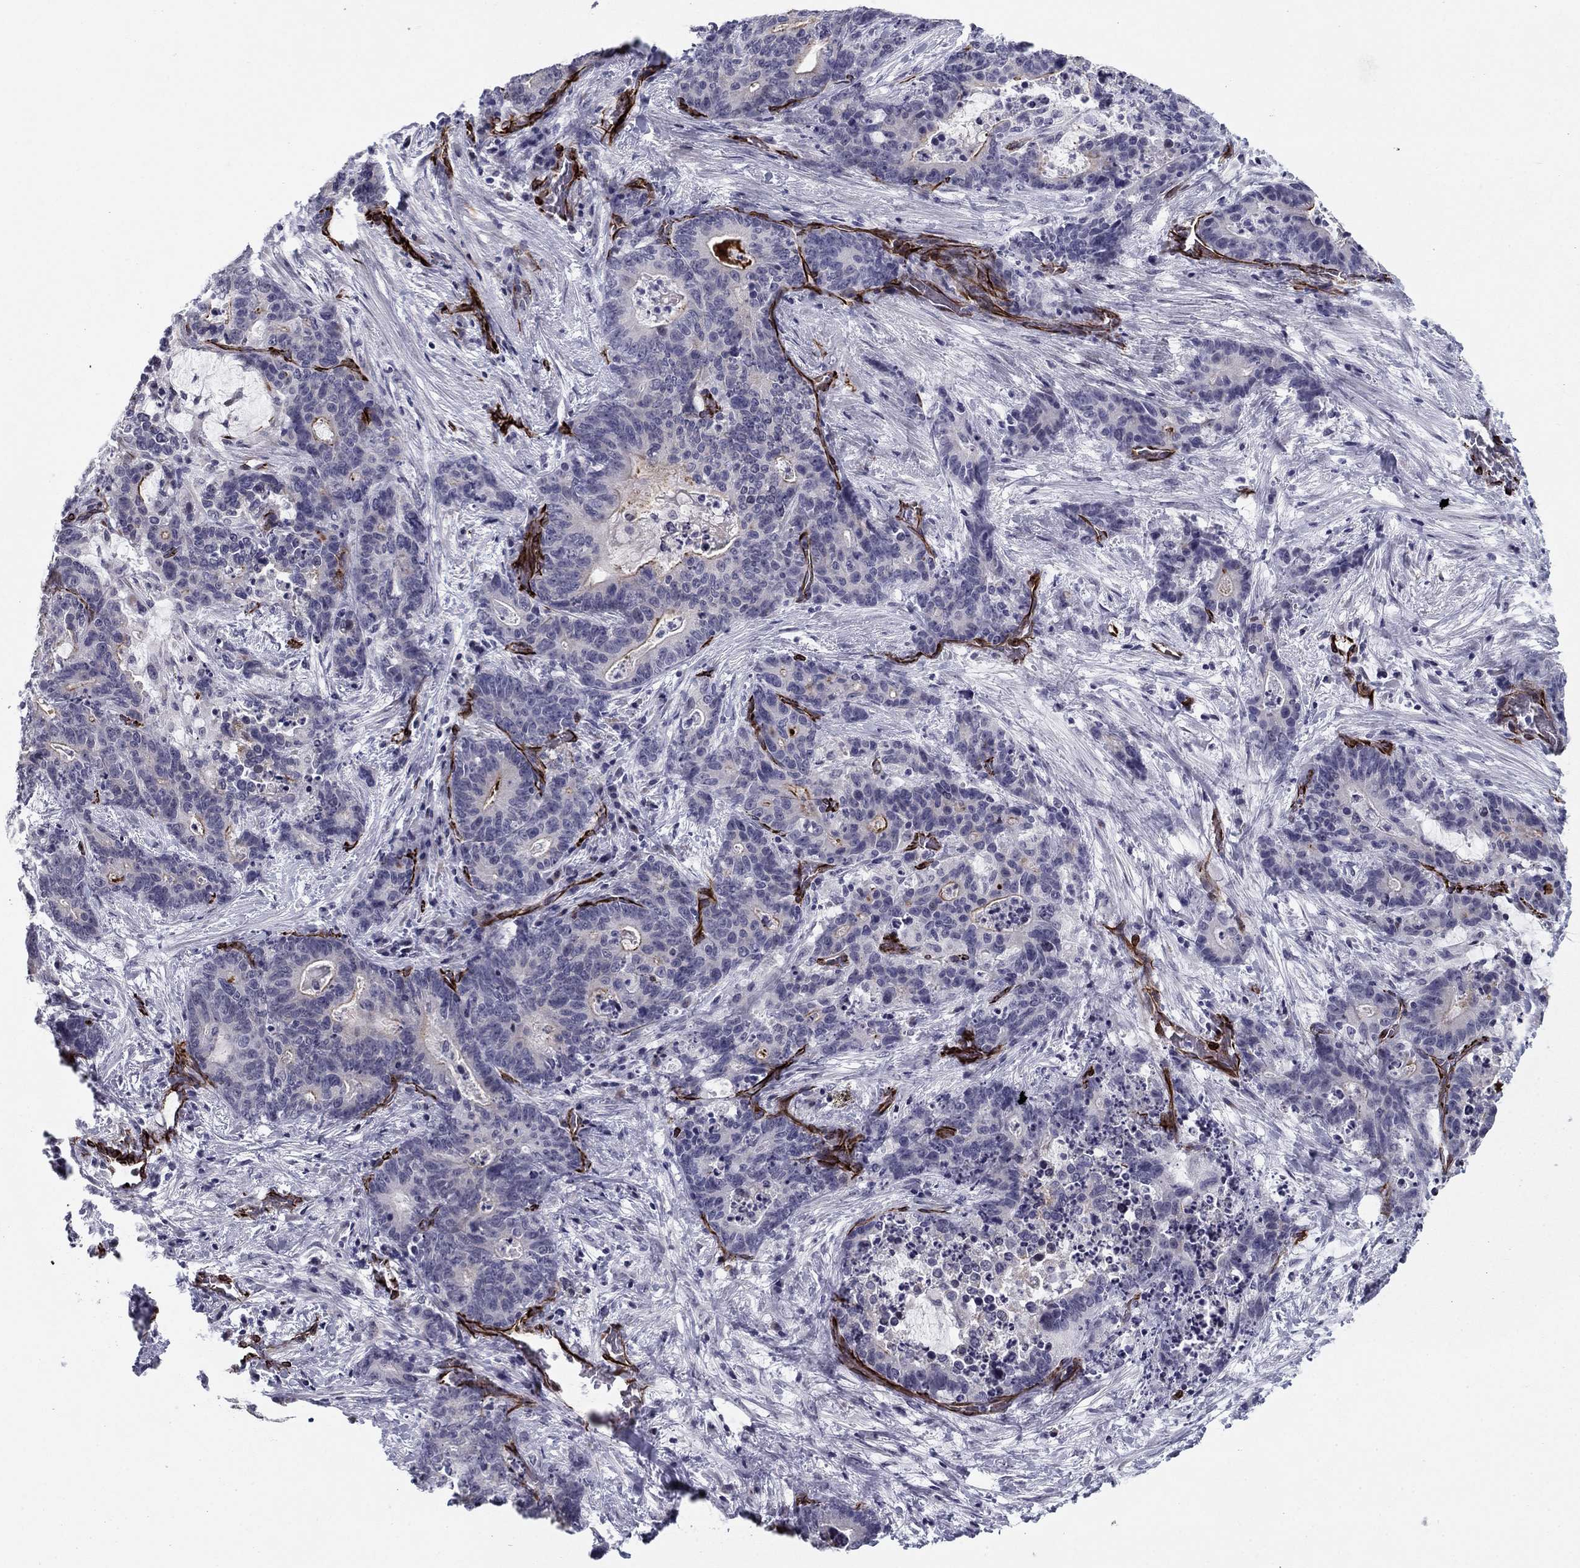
{"staining": {"intensity": "negative", "quantity": "none", "location": "none"}, "tissue": "stomach cancer", "cell_type": "Tumor cells", "image_type": "cancer", "snomed": [{"axis": "morphology", "description": "Normal tissue, NOS"}, {"axis": "morphology", "description": "Adenocarcinoma, NOS"}, {"axis": "topography", "description": "Stomach"}], "caption": "Stomach adenocarcinoma was stained to show a protein in brown. There is no significant positivity in tumor cells. The staining was performed using DAB to visualize the protein expression in brown, while the nuclei were stained in blue with hematoxylin (Magnification: 20x).", "gene": "ANKS4B", "patient": {"sex": "female", "age": 64}}